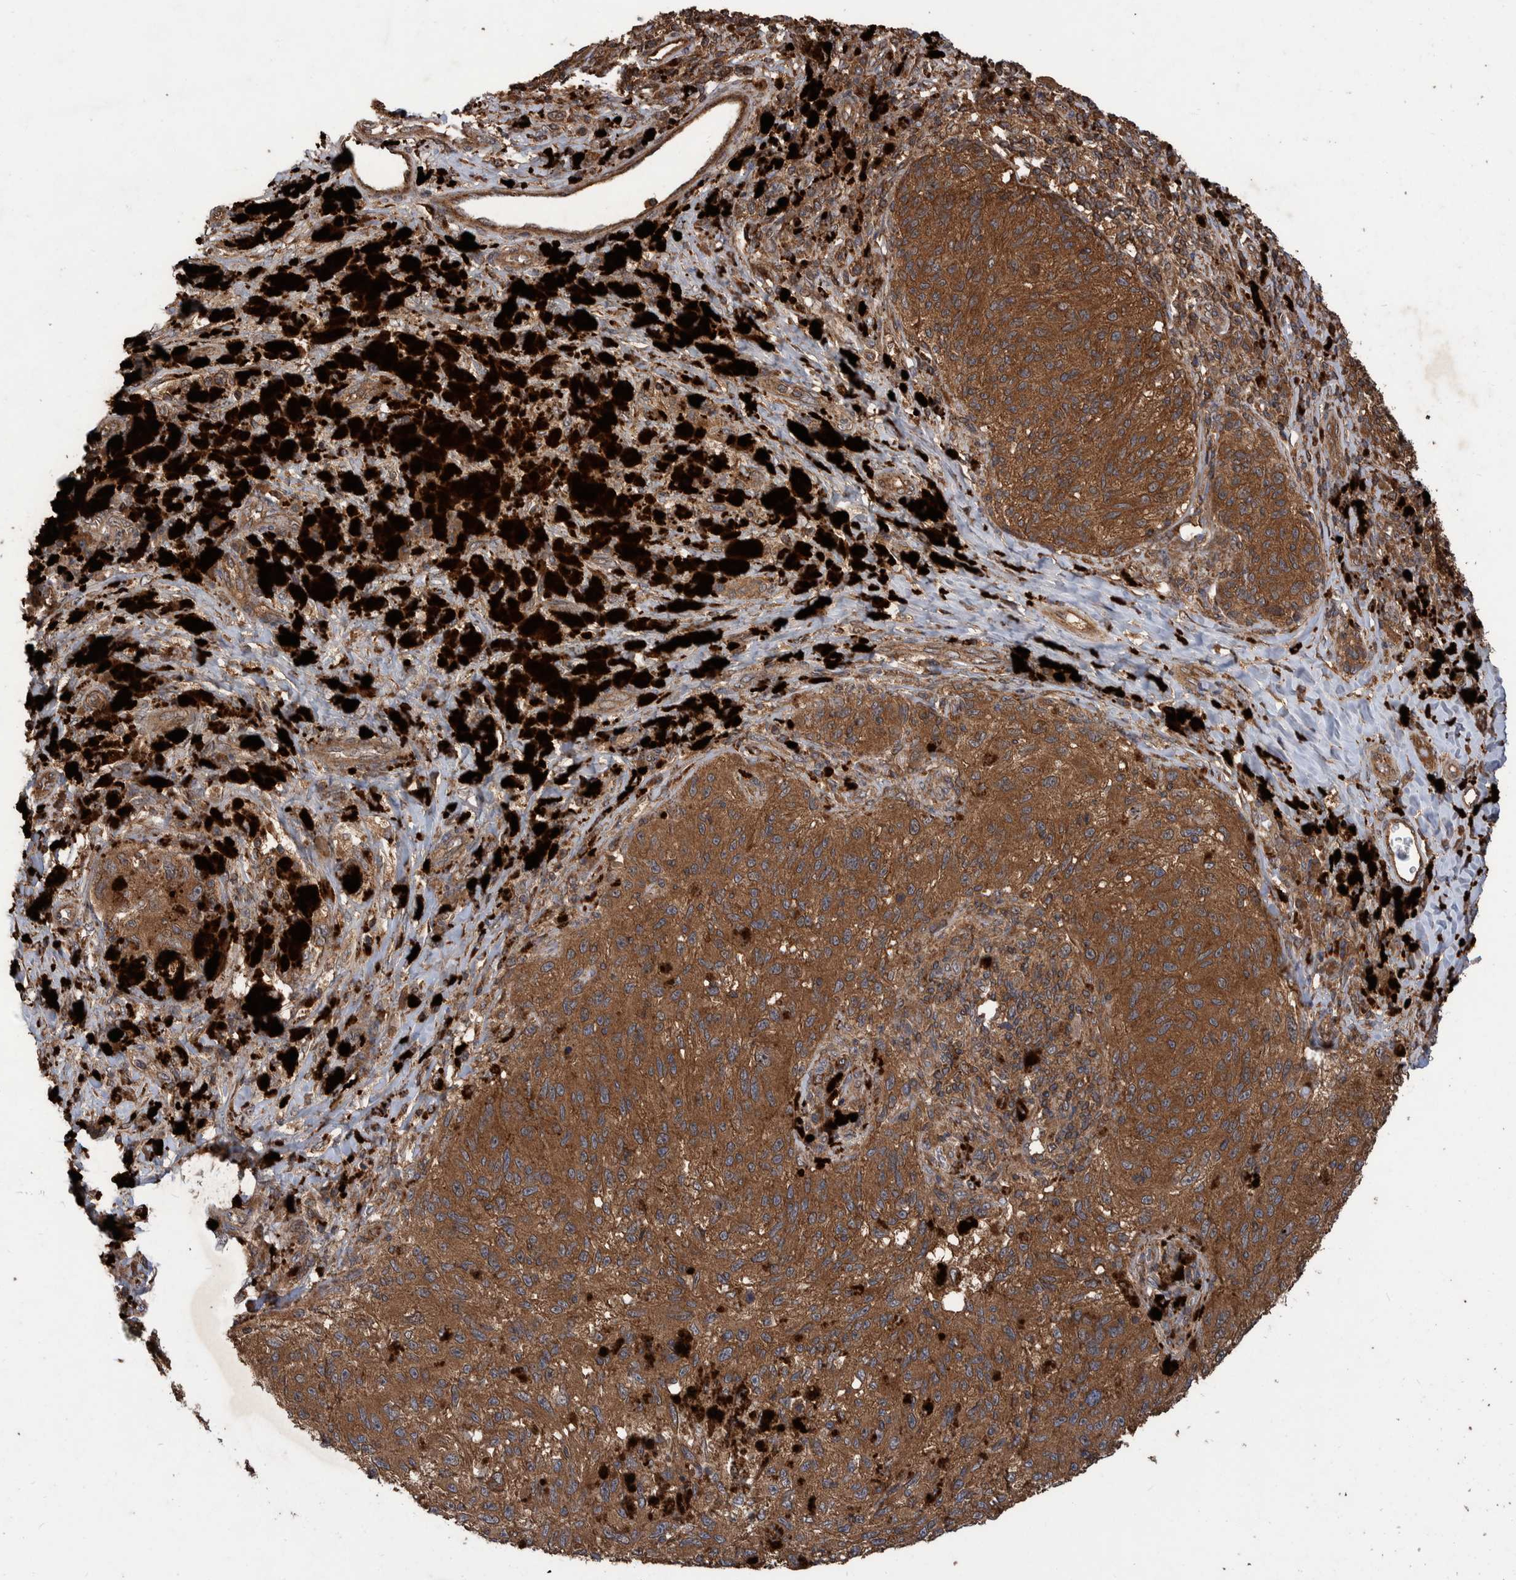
{"staining": {"intensity": "moderate", "quantity": ">75%", "location": "cytoplasmic/membranous"}, "tissue": "melanoma", "cell_type": "Tumor cells", "image_type": "cancer", "snomed": [{"axis": "morphology", "description": "Malignant melanoma, NOS"}, {"axis": "topography", "description": "Skin"}], "caption": "DAB immunohistochemical staining of melanoma shows moderate cytoplasmic/membranous protein staining in about >75% of tumor cells.", "gene": "VBP1", "patient": {"sex": "female", "age": 73}}